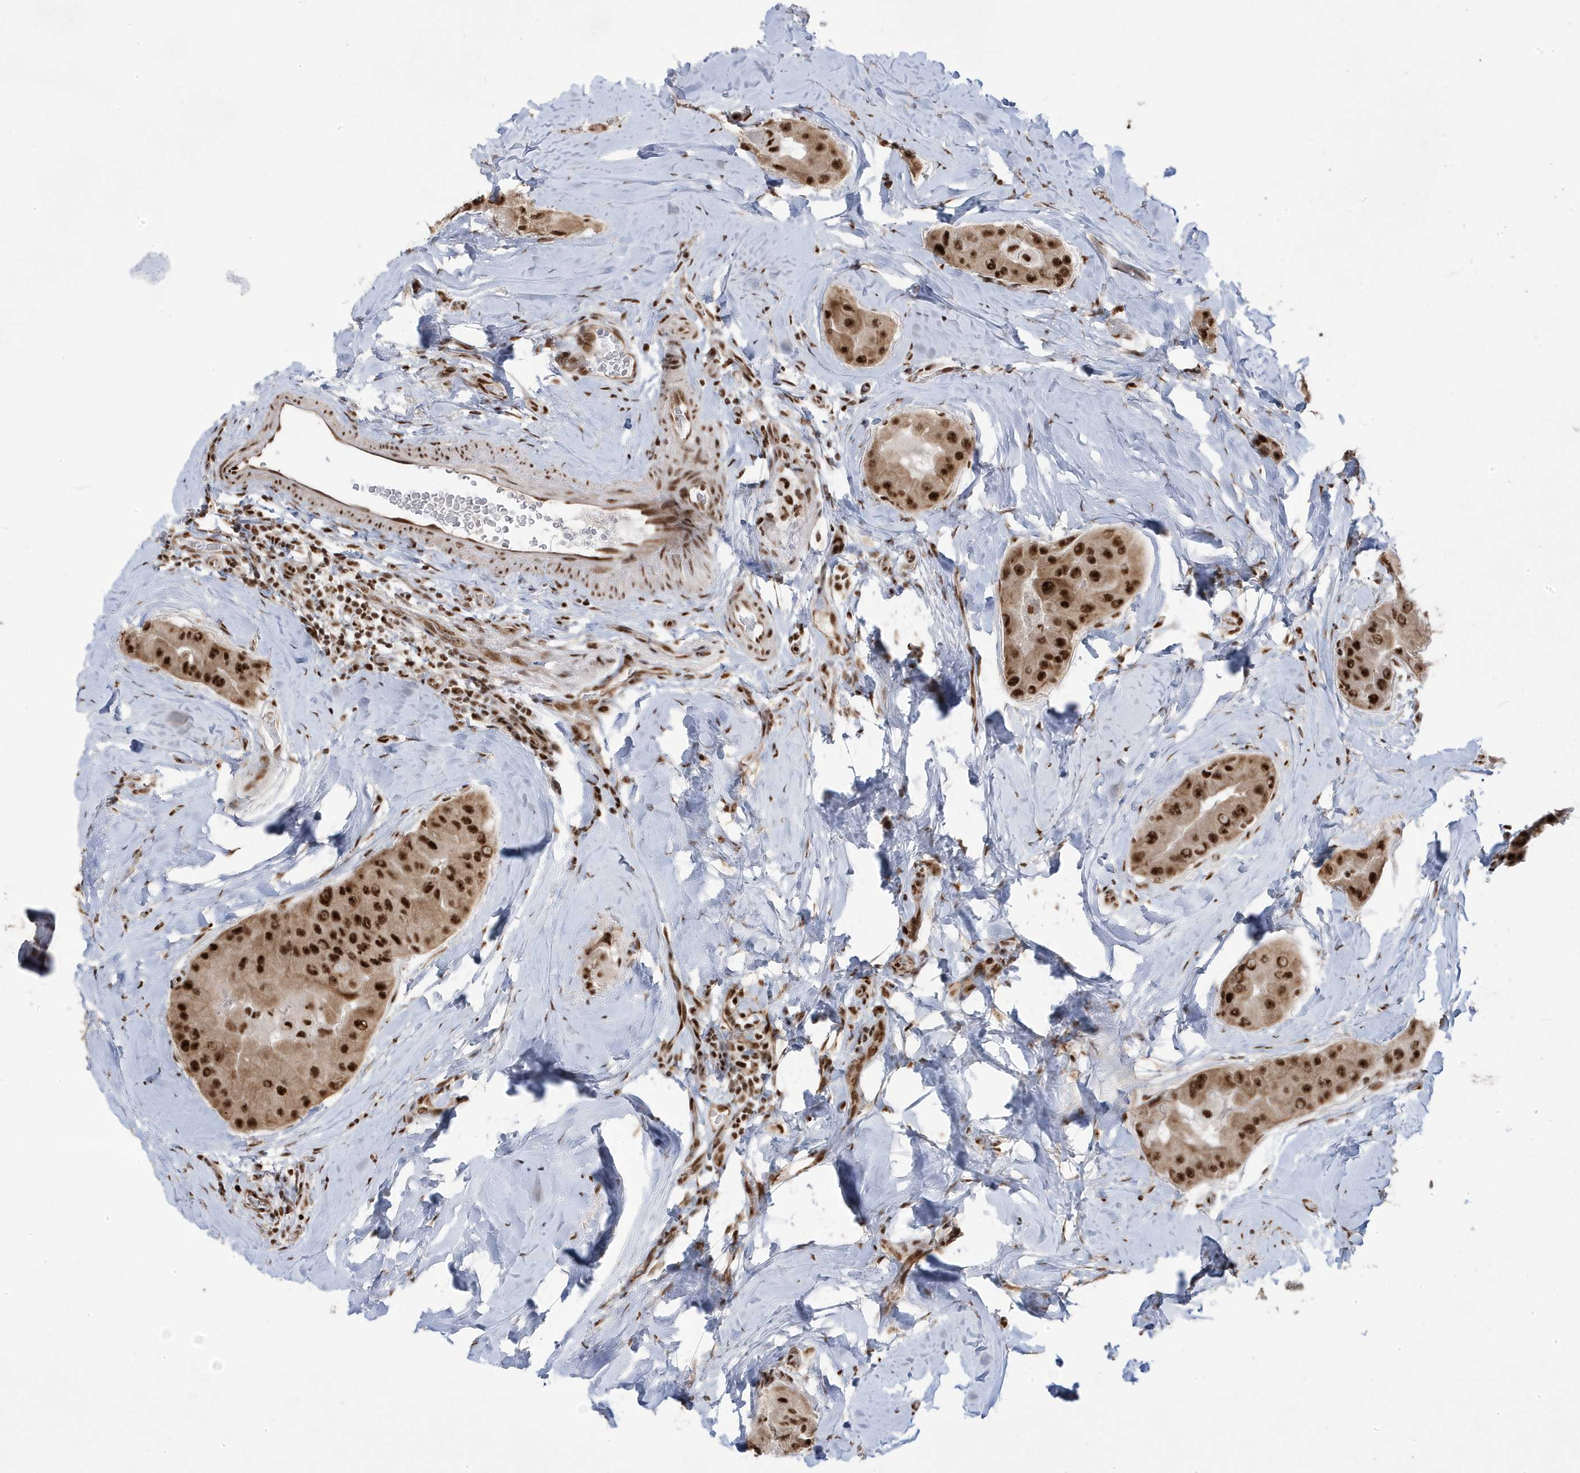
{"staining": {"intensity": "strong", "quantity": ">75%", "location": "nuclear"}, "tissue": "thyroid cancer", "cell_type": "Tumor cells", "image_type": "cancer", "snomed": [{"axis": "morphology", "description": "Papillary adenocarcinoma, NOS"}, {"axis": "topography", "description": "Thyroid gland"}], "caption": "The histopathology image shows a brown stain indicating the presence of a protein in the nuclear of tumor cells in papillary adenocarcinoma (thyroid).", "gene": "MTREX", "patient": {"sex": "male", "age": 33}}